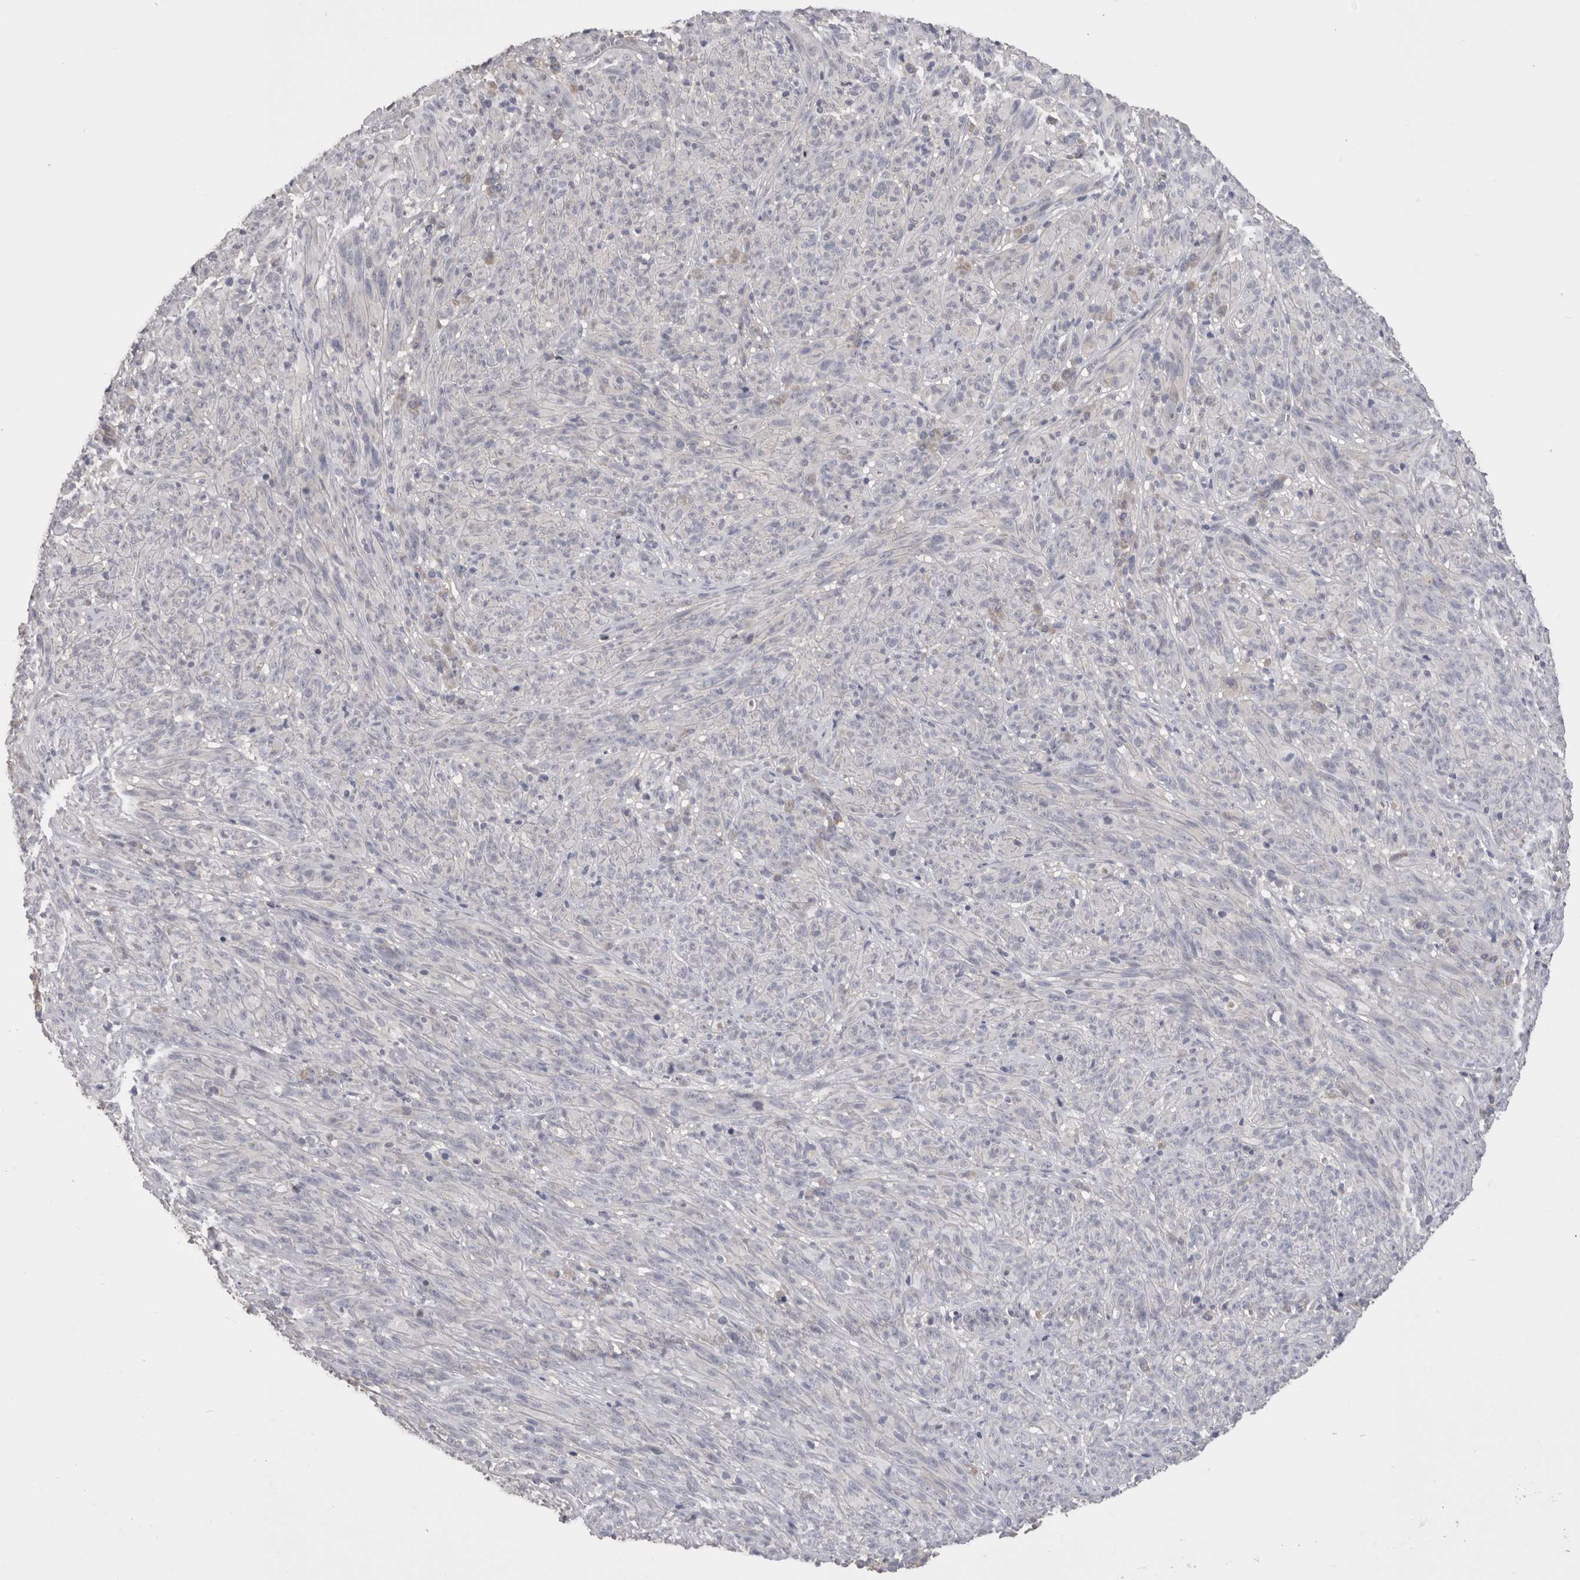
{"staining": {"intensity": "negative", "quantity": "none", "location": "none"}, "tissue": "melanoma", "cell_type": "Tumor cells", "image_type": "cancer", "snomed": [{"axis": "morphology", "description": "Malignant melanoma, NOS"}, {"axis": "topography", "description": "Skin of head"}], "caption": "Immunohistochemistry photomicrograph of human malignant melanoma stained for a protein (brown), which shows no staining in tumor cells. The staining is performed using DAB (3,3'-diaminobenzidine) brown chromogen with nuclei counter-stained in using hematoxylin.", "gene": "DCTN6", "patient": {"sex": "male", "age": 96}}